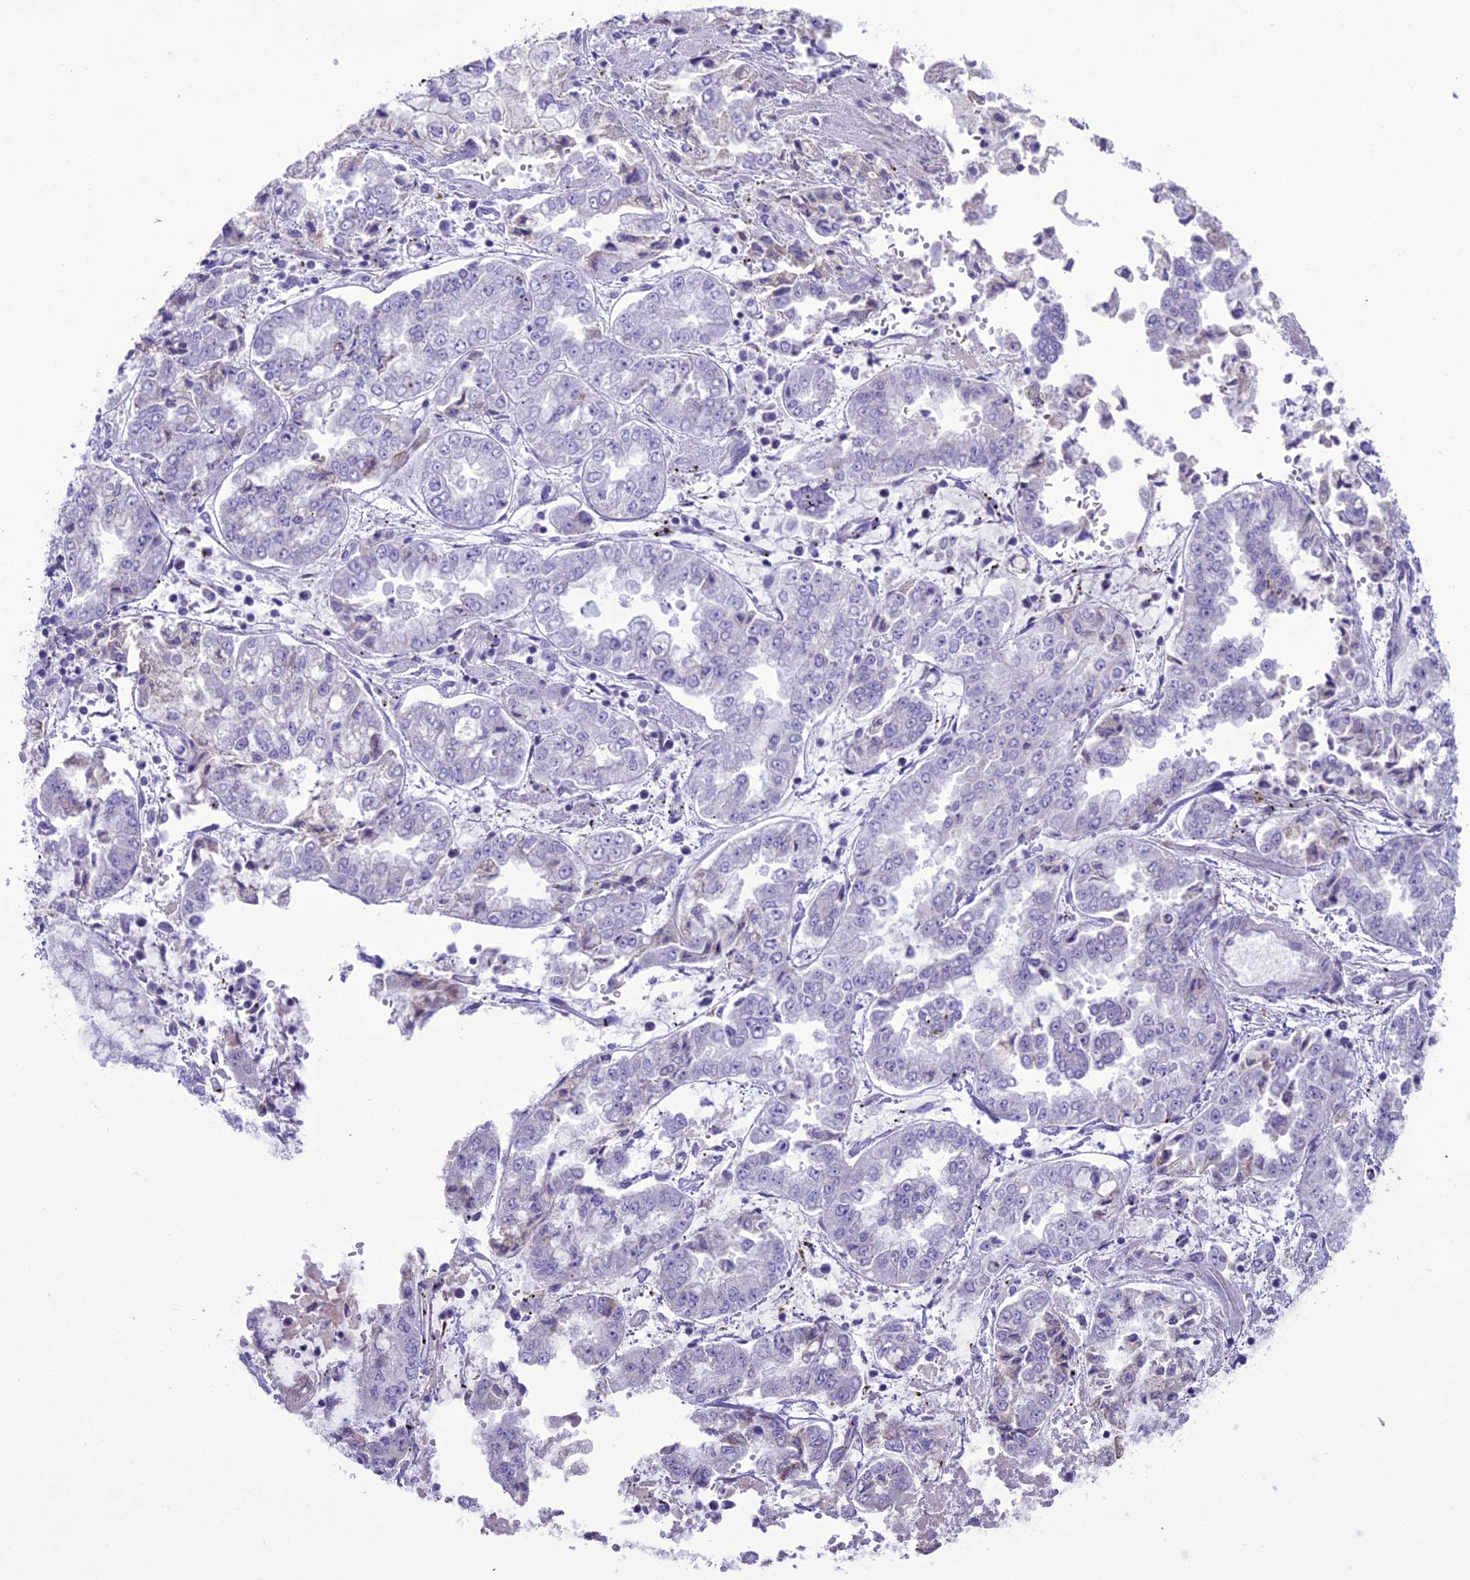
{"staining": {"intensity": "negative", "quantity": "none", "location": "none"}, "tissue": "stomach cancer", "cell_type": "Tumor cells", "image_type": "cancer", "snomed": [{"axis": "morphology", "description": "Adenocarcinoma, NOS"}, {"axis": "topography", "description": "Stomach"}], "caption": "High magnification brightfield microscopy of stomach cancer stained with DAB (3,3'-diaminobenzidine) (brown) and counterstained with hematoxylin (blue): tumor cells show no significant expression. Brightfield microscopy of IHC stained with DAB (3,3'-diaminobenzidine) (brown) and hematoxylin (blue), captured at high magnification.", "gene": "B9D2", "patient": {"sex": "male", "age": 76}}